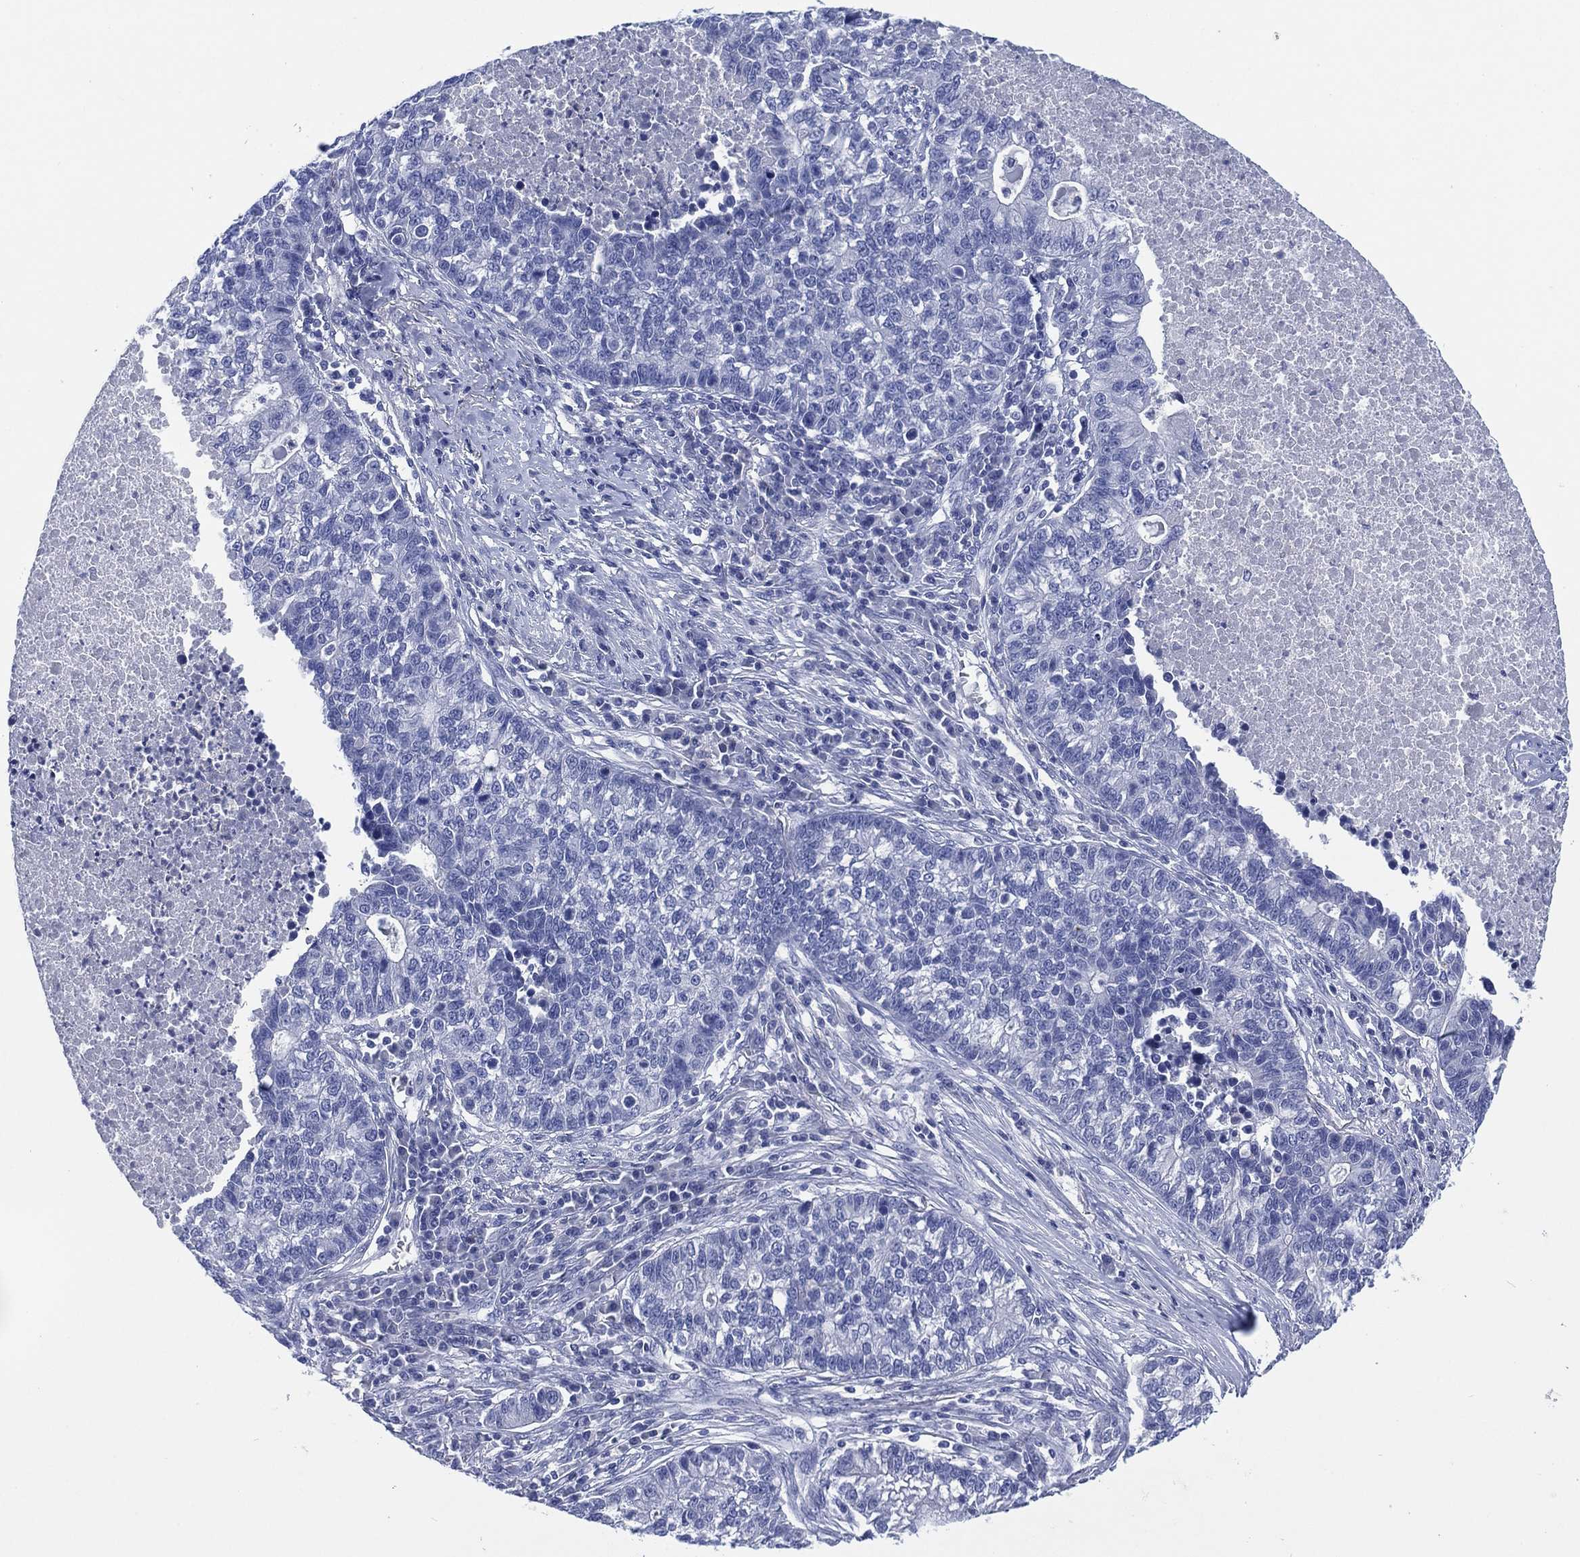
{"staining": {"intensity": "negative", "quantity": "none", "location": "none"}, "tissue": "lung cancer", "cell_type": "Tumor cells", "image_type": "cancer", "snomed": [{"axis": "morphology", "description": "Adenocarcinoma, NOS"}, {"axis": "topography", "description": "Lung"}], "caption": "DAB immunohistochemical staining of human adenocarcinoma (lung) reveals no significant positivity in tumor cells.", "gene": "SLC9C2", "patient": {"sex": "male", "age": 57}}